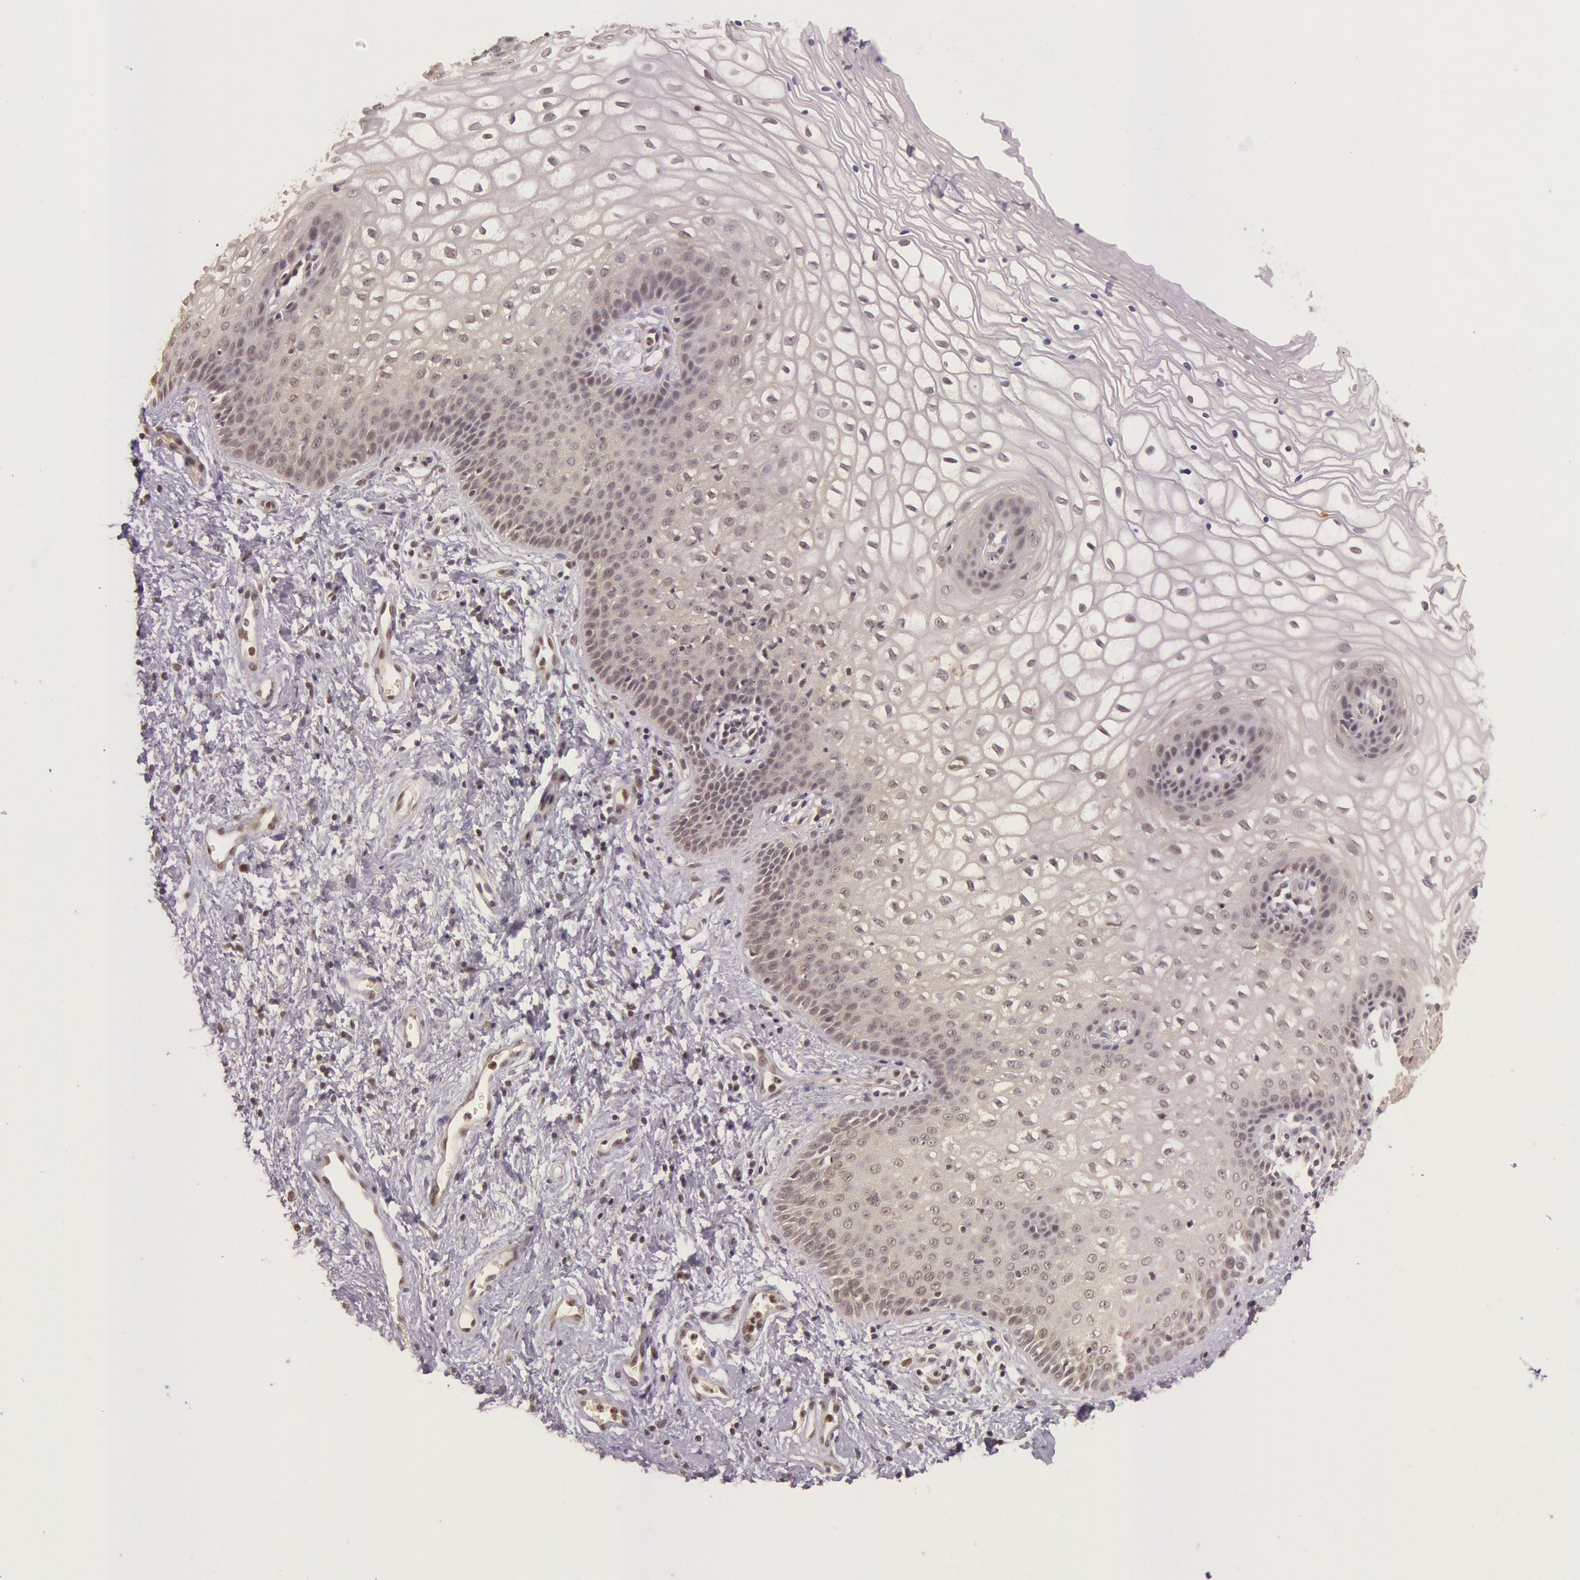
{"staining": {"intensity": "weak", "quantity": "25%-75%", "location": "cytoplasmic/membranous,nuclear"}, "tissue": "vagina", "cell_type": "Squamous epithelial cells", "image_type": "normal", "snomed": [{"axis": "morphology", "description": "Normal tissue, NOS"}, {"axis": "topography", "description": "Vagina"}], "caption": "Immunohistochemical staining of unremarkable vagina exhibits low levels of weak cytoplasmic/membranous,nuclear positivity in about 25%-75% of squamous epithelial cells. (Brightfield microscopy of DAB IHC at high magnification).", "gene": "RTL10", "patient": {"sex": "female", "age": 34}}